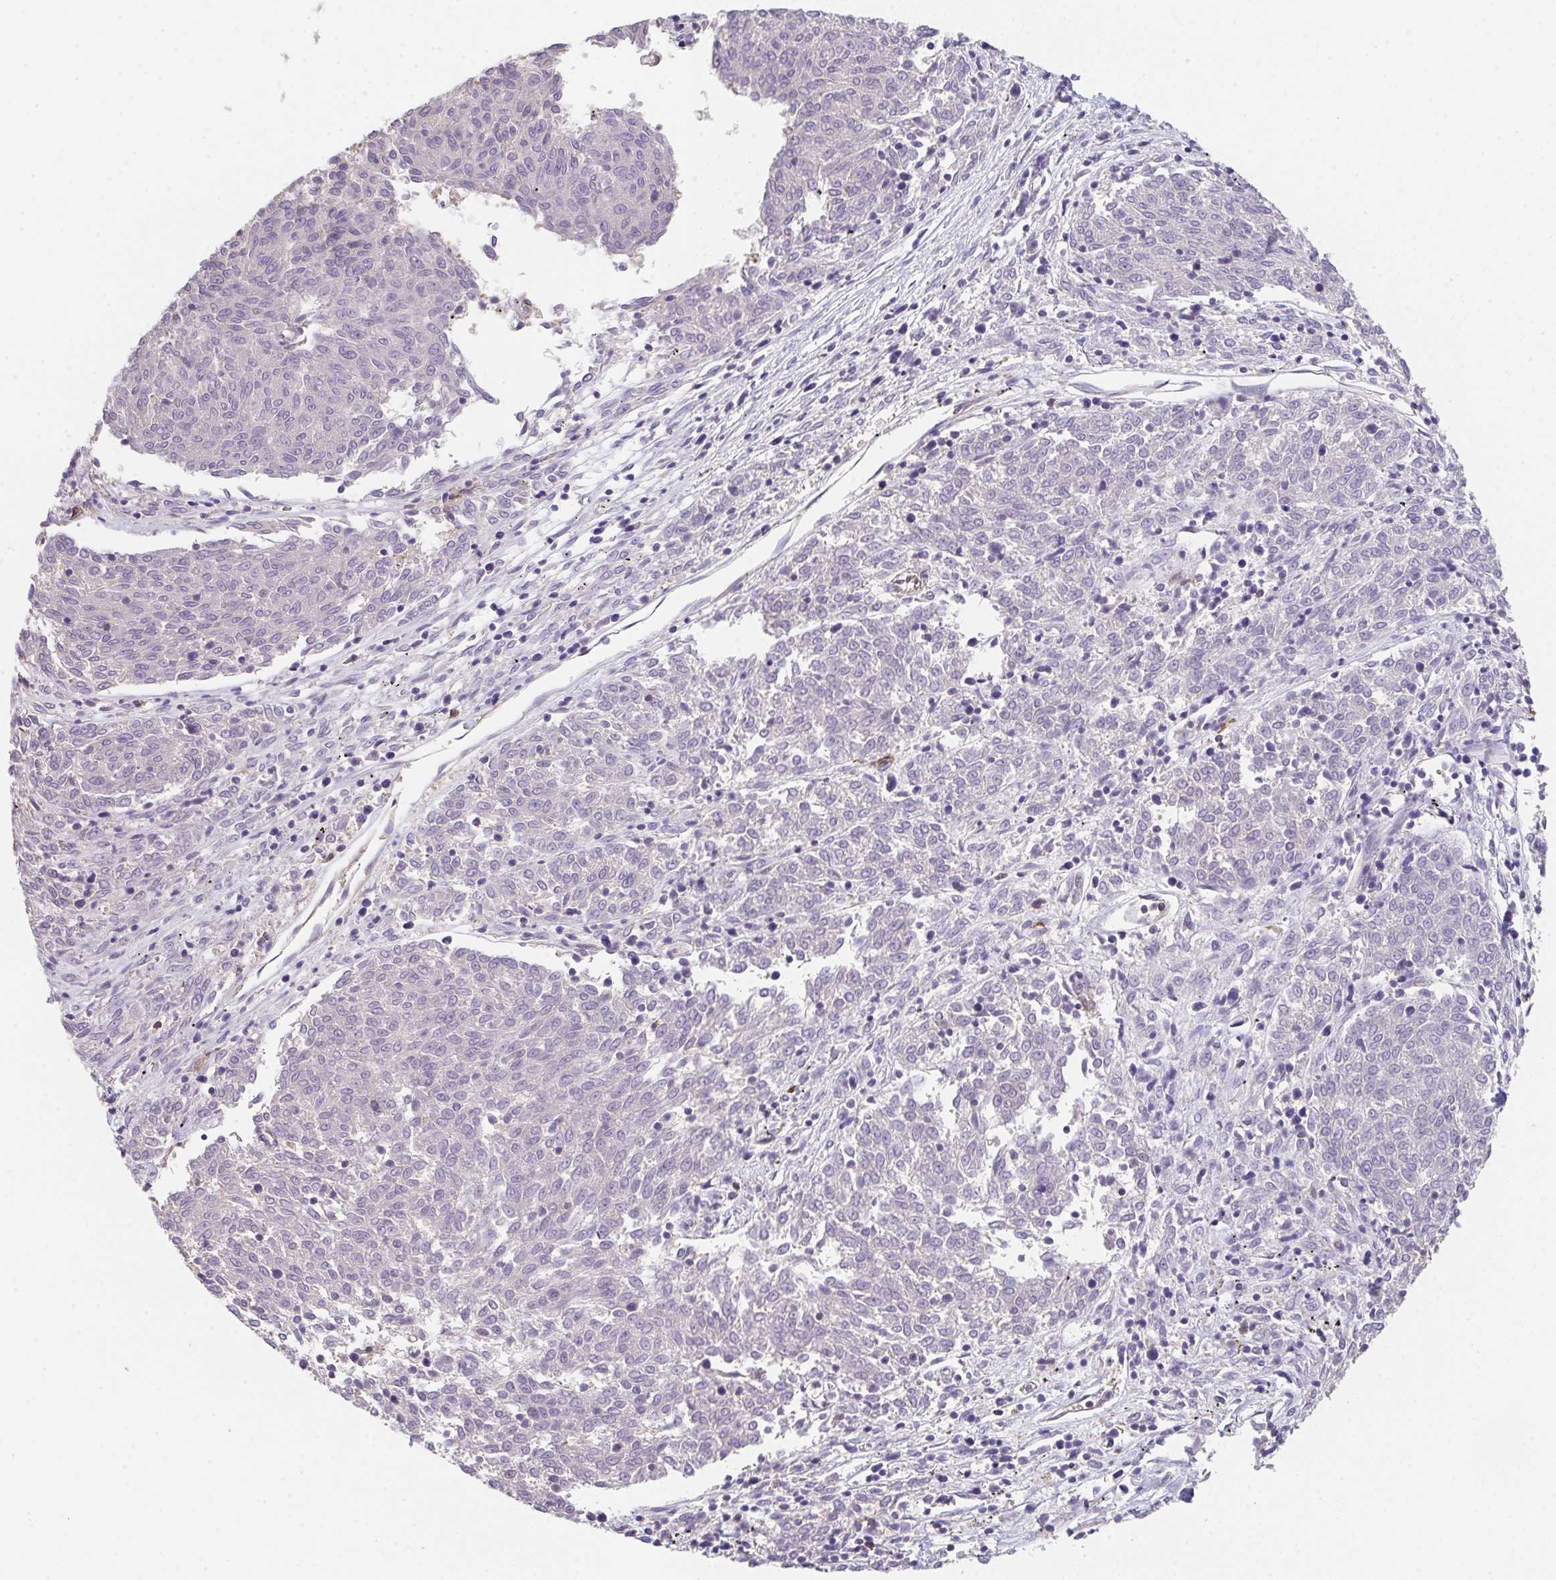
{"staining": {"intensity": "negative", "quantity": "none", "location": "none"}, "tissue": "melanoma", "cell_type": "Tumor cells", "image_type": "cancer", "snomed": [{"axis": "morphology", "description": "Malignant melanoma, NOS"}, {"axis": "topography", "description": "Skin"}], "caption": "Micrograph shows no protein expression in tumor cells of malignant melanoma tissue.", "gene": "DBN1", "patient": {"sex": "female", "age": 72}}